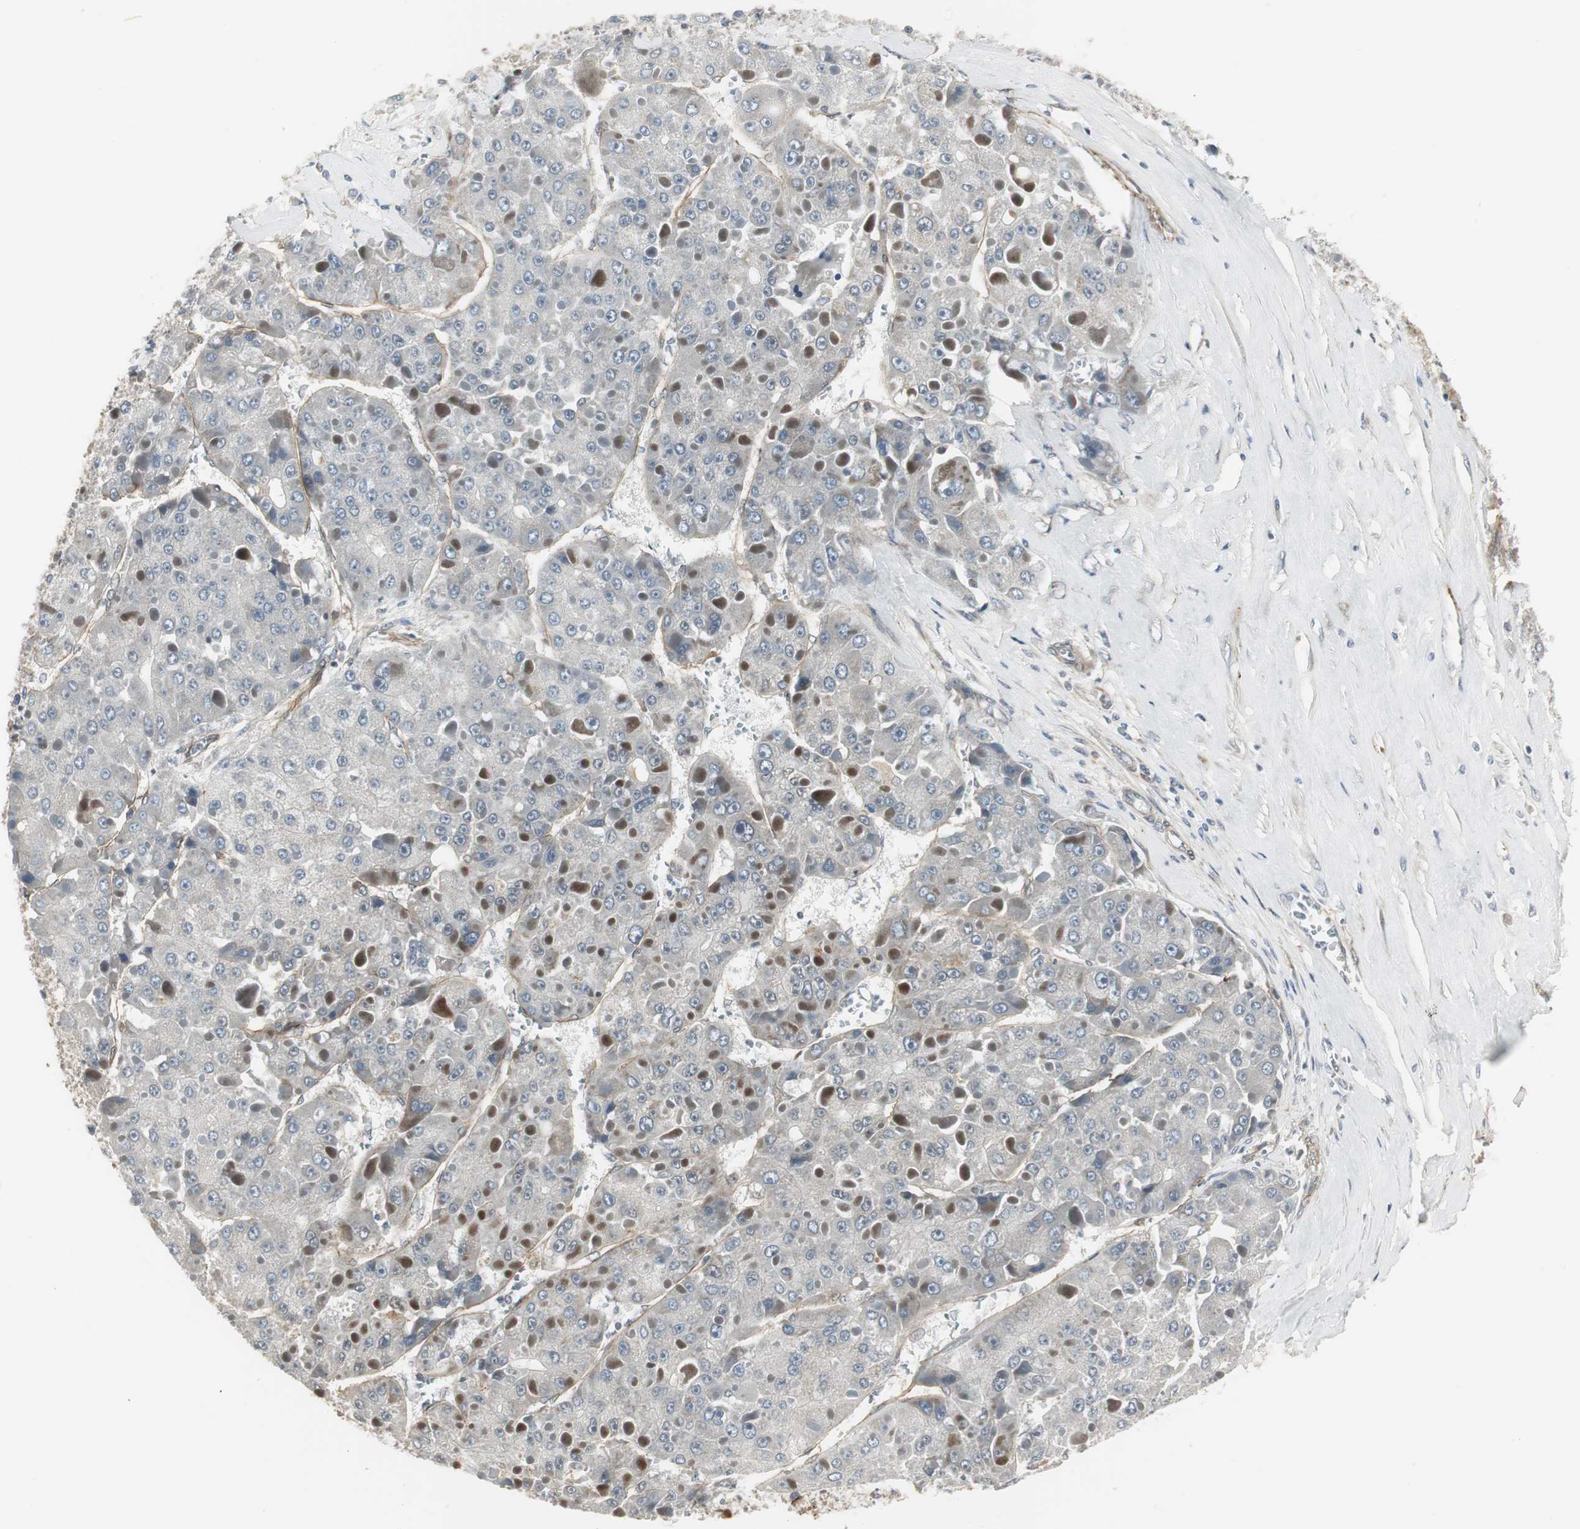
{"staining": {"intensity": "negative", "quantity": "none", "location": "none"}, "tissue": "liver cancer", "cell_type": "Tumor cells", "image_type": "cancer", "snomed": [{"axis": "morphology", "description": "Carcinoma, Hepatocellular, NOS"}, {"axis": "topography", "description": "Liver"}], "caption": "Hepatocellular carcinoma (liver) was stained to show a protein in brown. There is no significant staining in tumor cells. (DAB IHC visualized using brightfield microscopy, high magnification).", "gene": "SCYL3", "patient": {"sex": "female", "age": 73}}